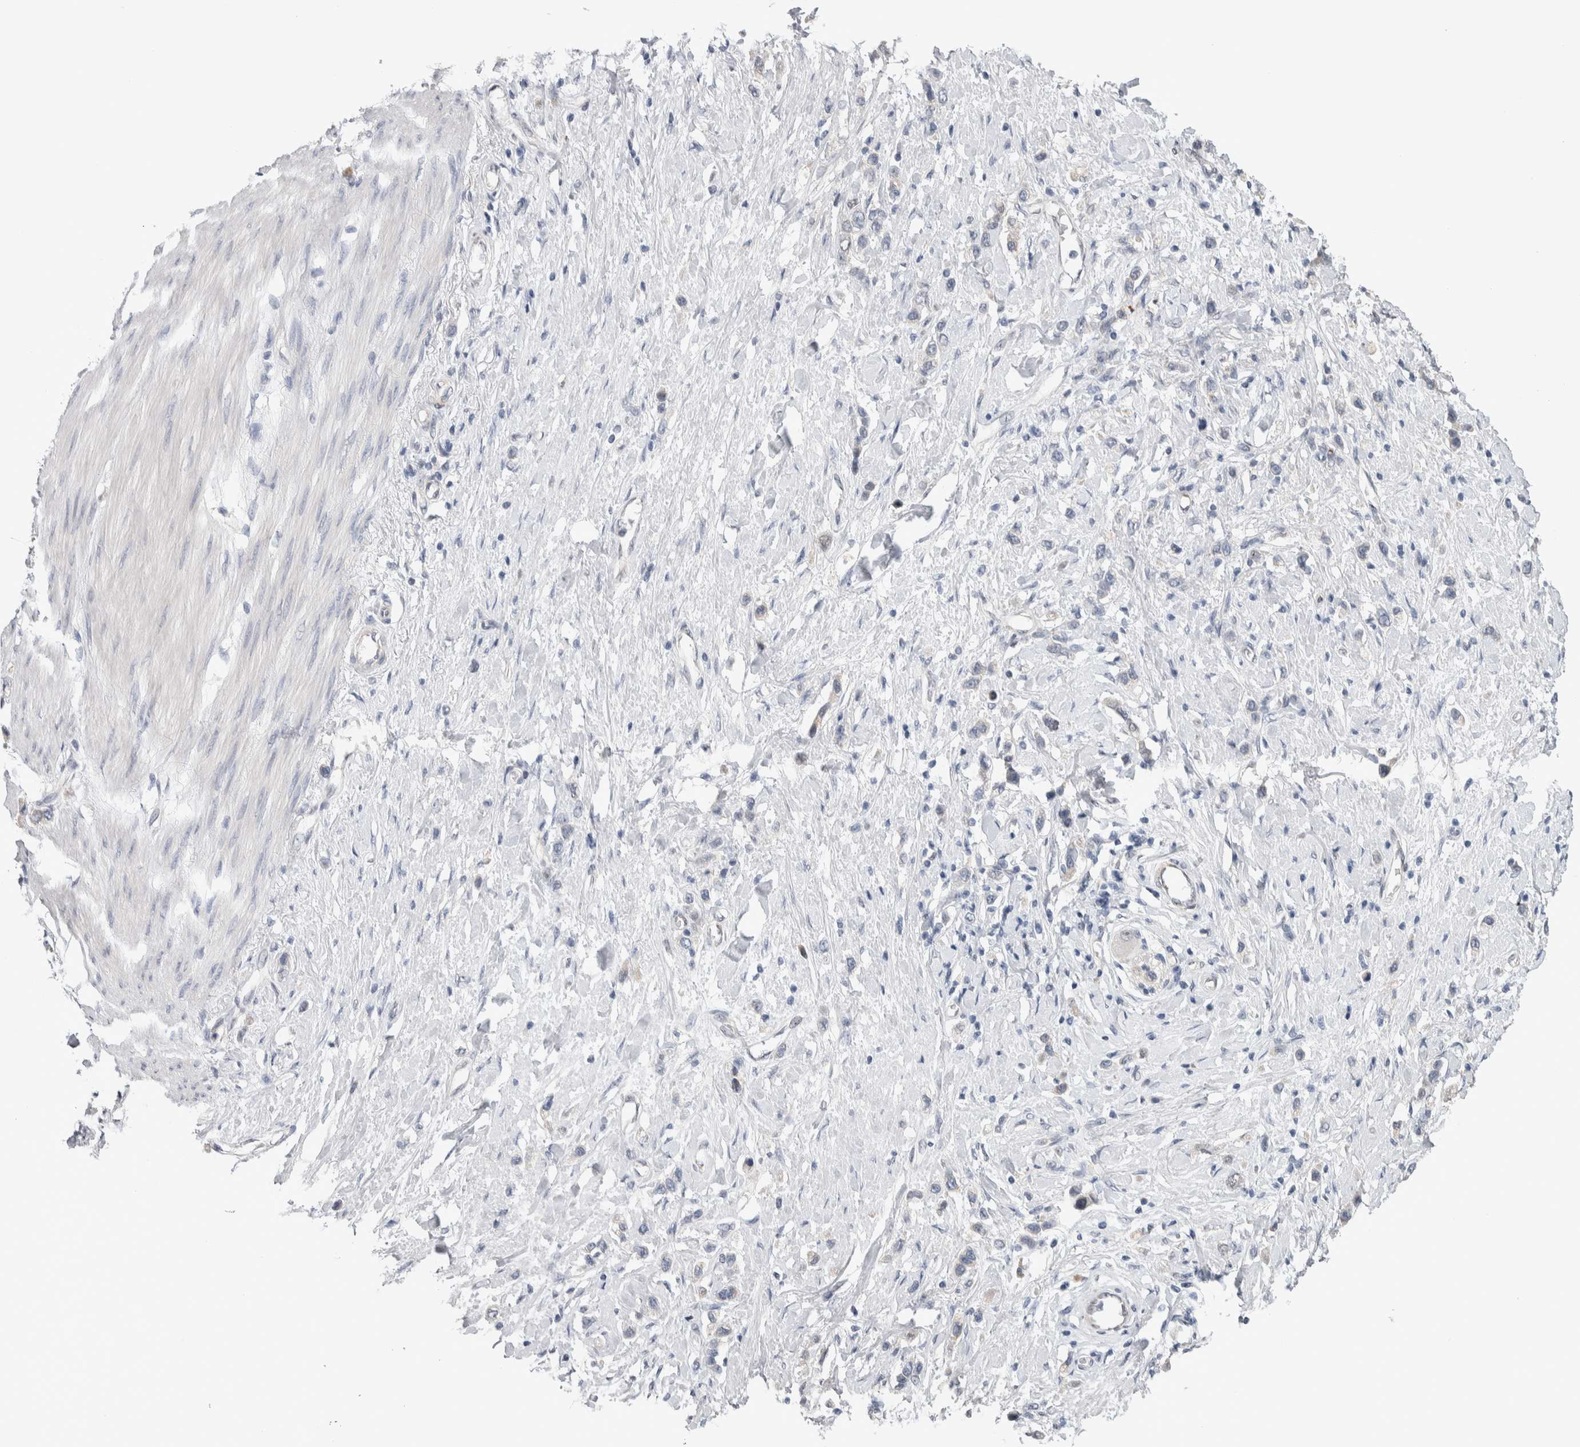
{"staining": {"intensity": "negative", "quantity": "none", "location": "none"}, "tissue": "stomach cancer", "cell_type": "Tumor cells", "image_type": "cancer", "snomed": [{"axis": "morphology", "description": "Adenocarcinoma, NOS"}, {"axis": "topography", "description": "Stomach"}], "caption": "An image of human stomach cancer (adenocarcinoma) is negative for staining in tumor cells.", "gene": "TAX1BP1", "patient": {"sex": "female", "age": 65}}